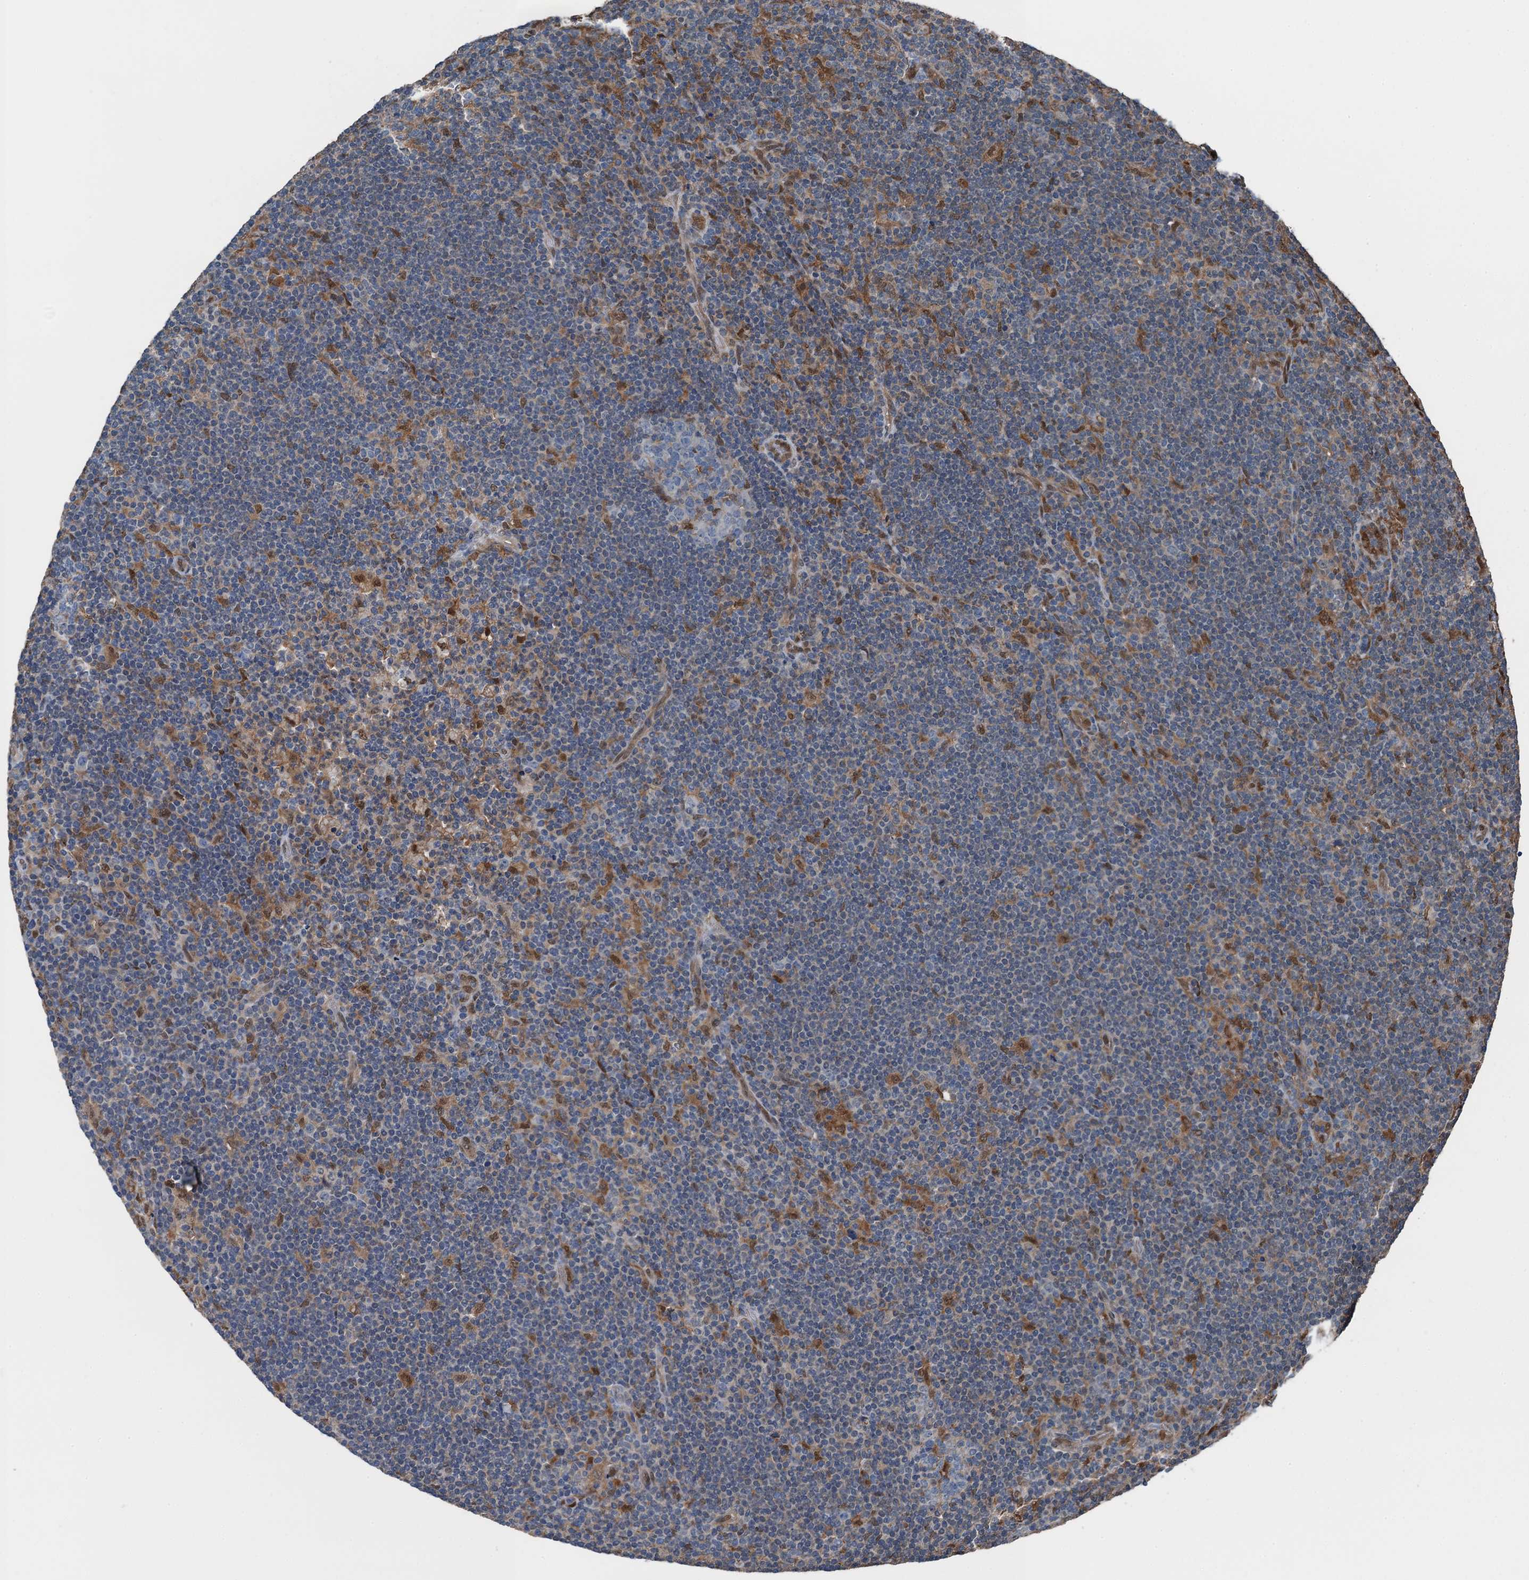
{"staining": {"intensity": "moderate", "quantity": "<25%", "location": "nuclear"}, "tissue": "lymphoma", "cell_type": "Tumor cells", "image_type": "cancer", "snomed": [{"axis": "morphology", "description": "Hodgkin's disease, NOS"}, {"axis": "topography", "description": "Lymph node"}], "caption": "Brown immunohistochemical staining in Hodgkin's disease reveals moderate nuclear expression in approximately <25% of tumor cells.", "gene": "RNH1", "patient": {"sex": "female", "age": 57}}